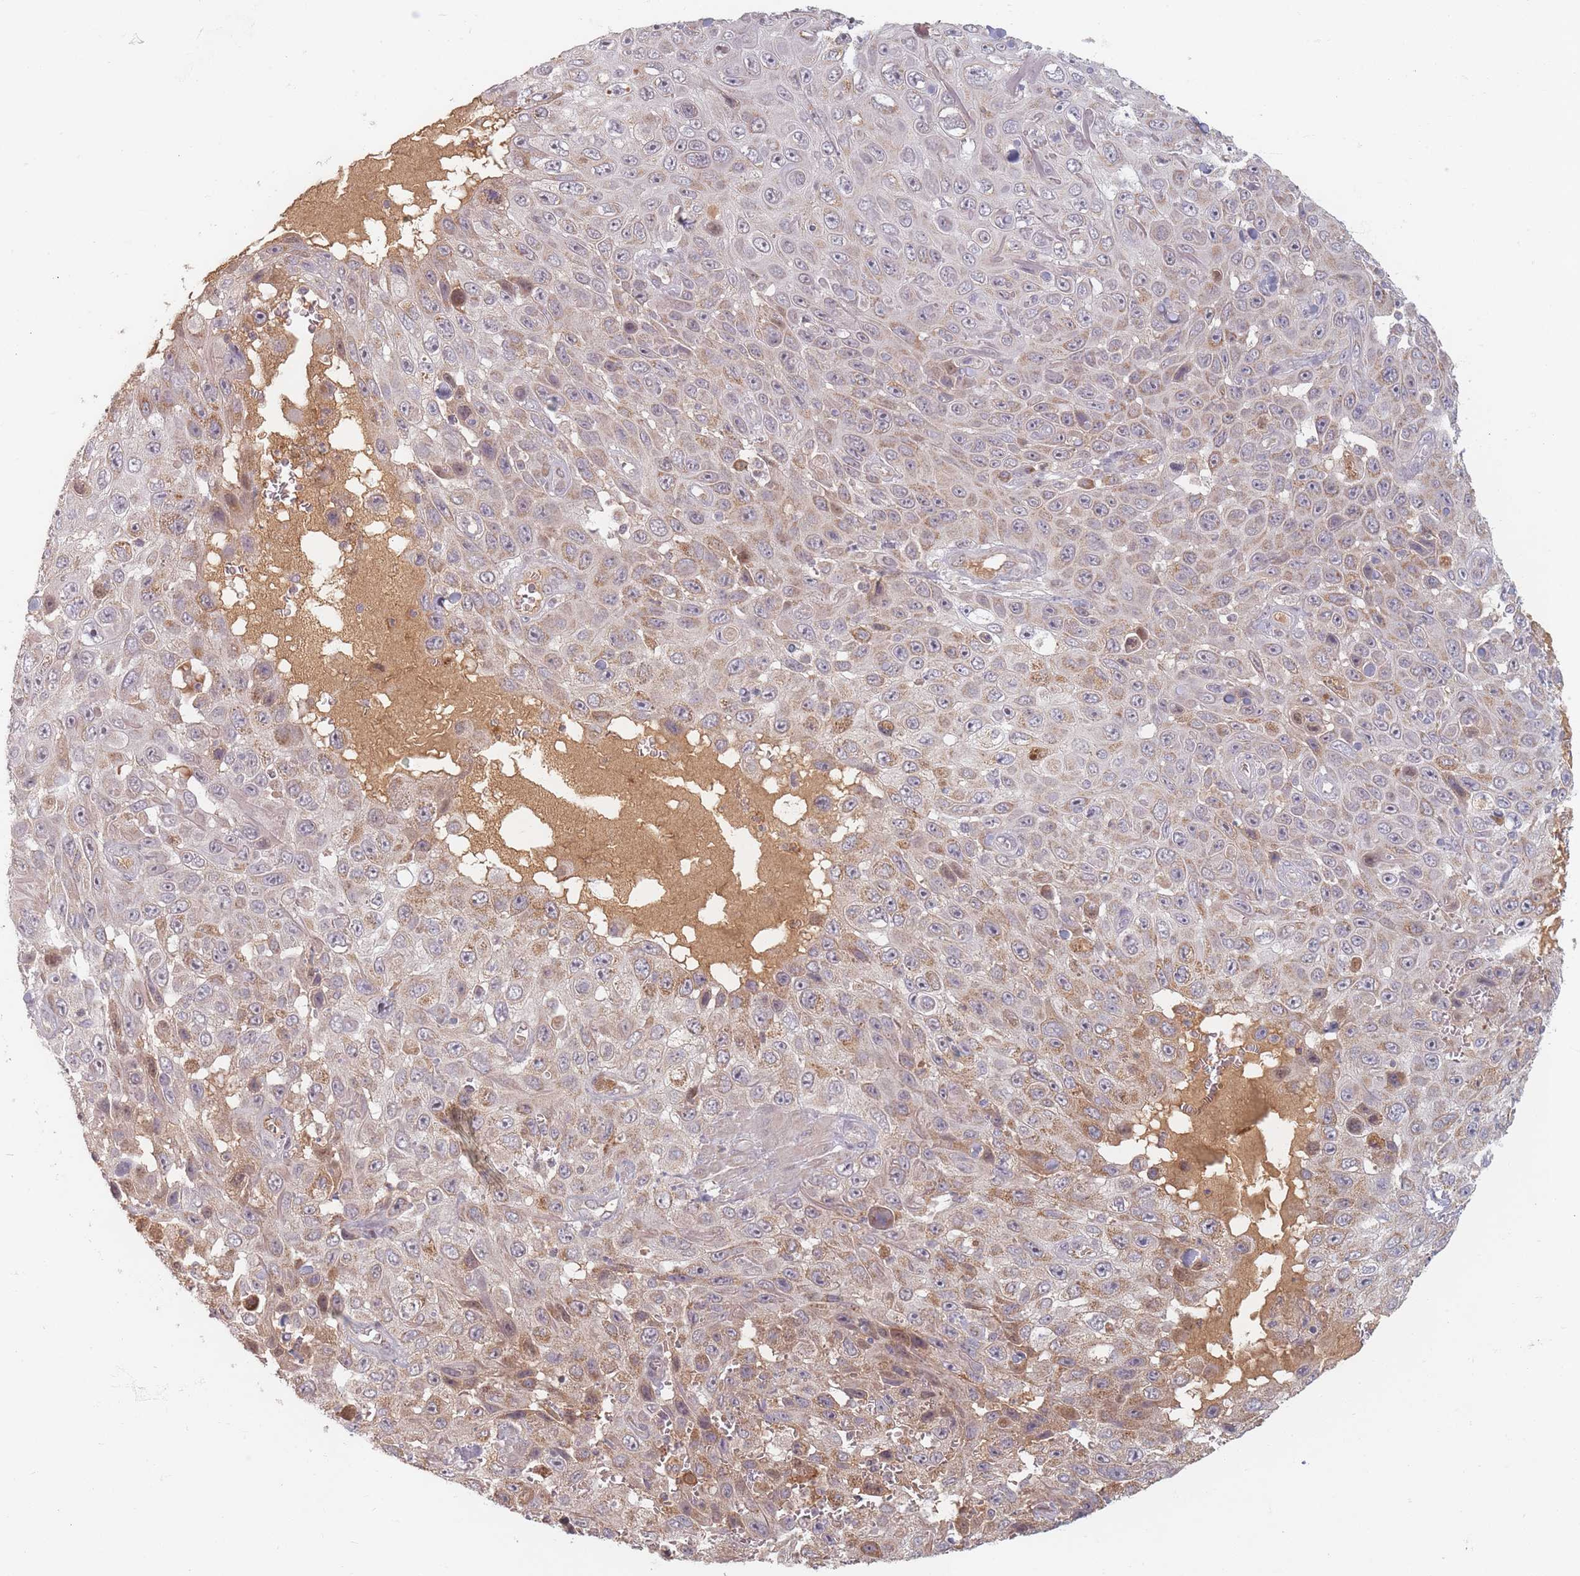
{"staining": {"intensity": "moderate", "quantity": "<25%", "location": "cytoplasmic/membranous"}, "tissue": "skin cancer", "cell_type": "Tumor cells", "image_type": "cancer", "snomed": [{"axis": "morphology", "description": "Squamous cell carcinoma, NOS"}, {"axis": "topography", "description": "Skin"}], "caption": "Approximately <25% of tumor cells in human squamous cell carcinoma (skin) show moderate cytoplasmic/membranous protein expression as visualized by brown immunohistochemical staining.", "gene": "OR2M4", "patient": {"sex": "male", "age": 82}}